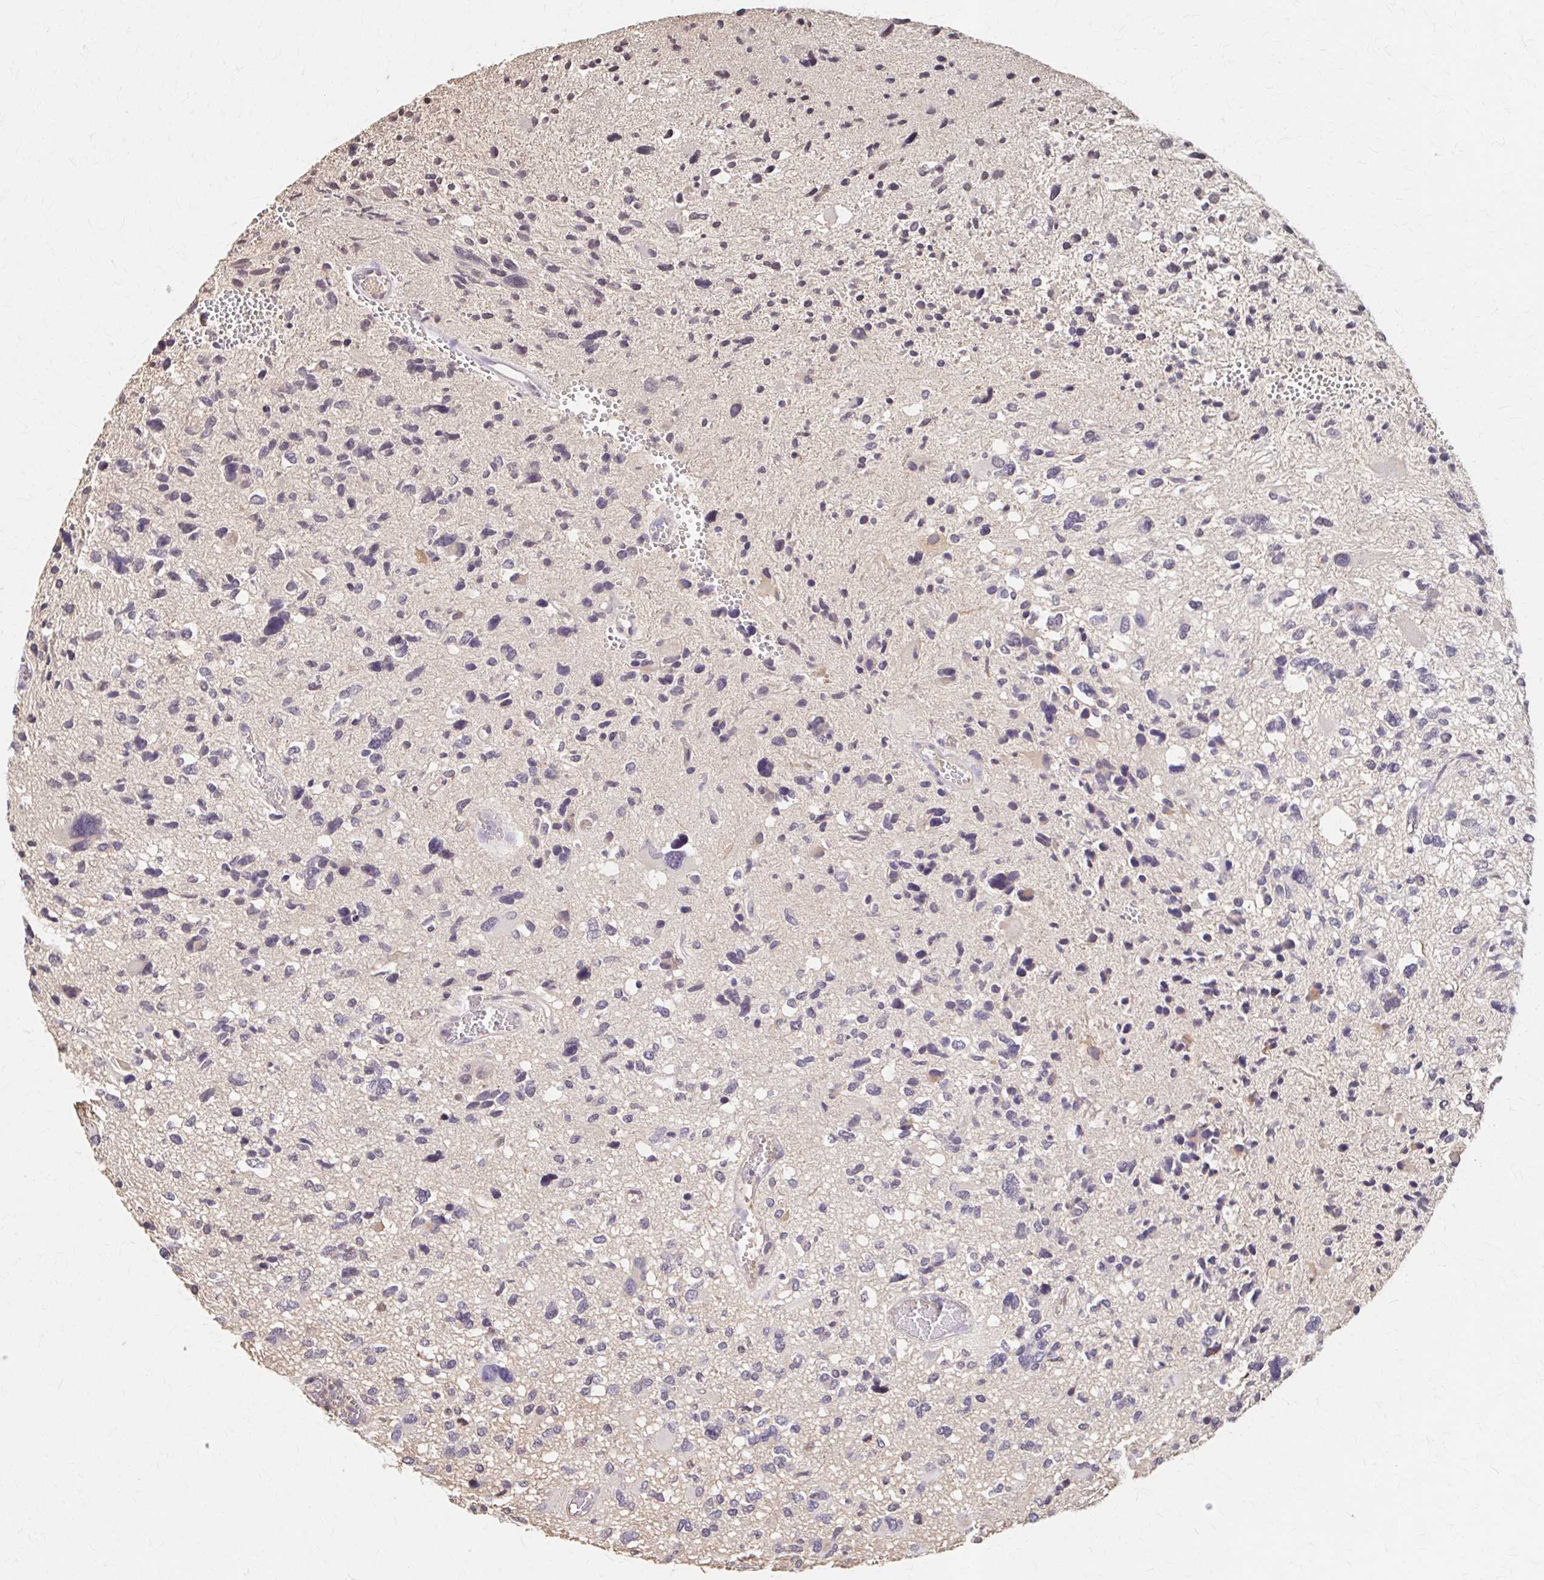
{"staining": {"intensity": "negative", "quantity": "none", "location": "none"}, "tissue": "glioma", "cell_type": "Tumor cells", "image_type": "cancer", "snomed": [{"axis": "morphology", "description": "Glioma, malignant, High grade"}, {"axis": "topography", "description": "Brain"}], "caption": "Immunohistochemistry of human high-grade glioma (malignant) exhibits no positivity in tumor cells.", "gene": "HMGCS2", "patient": {"sex": "female", "age": 11}}